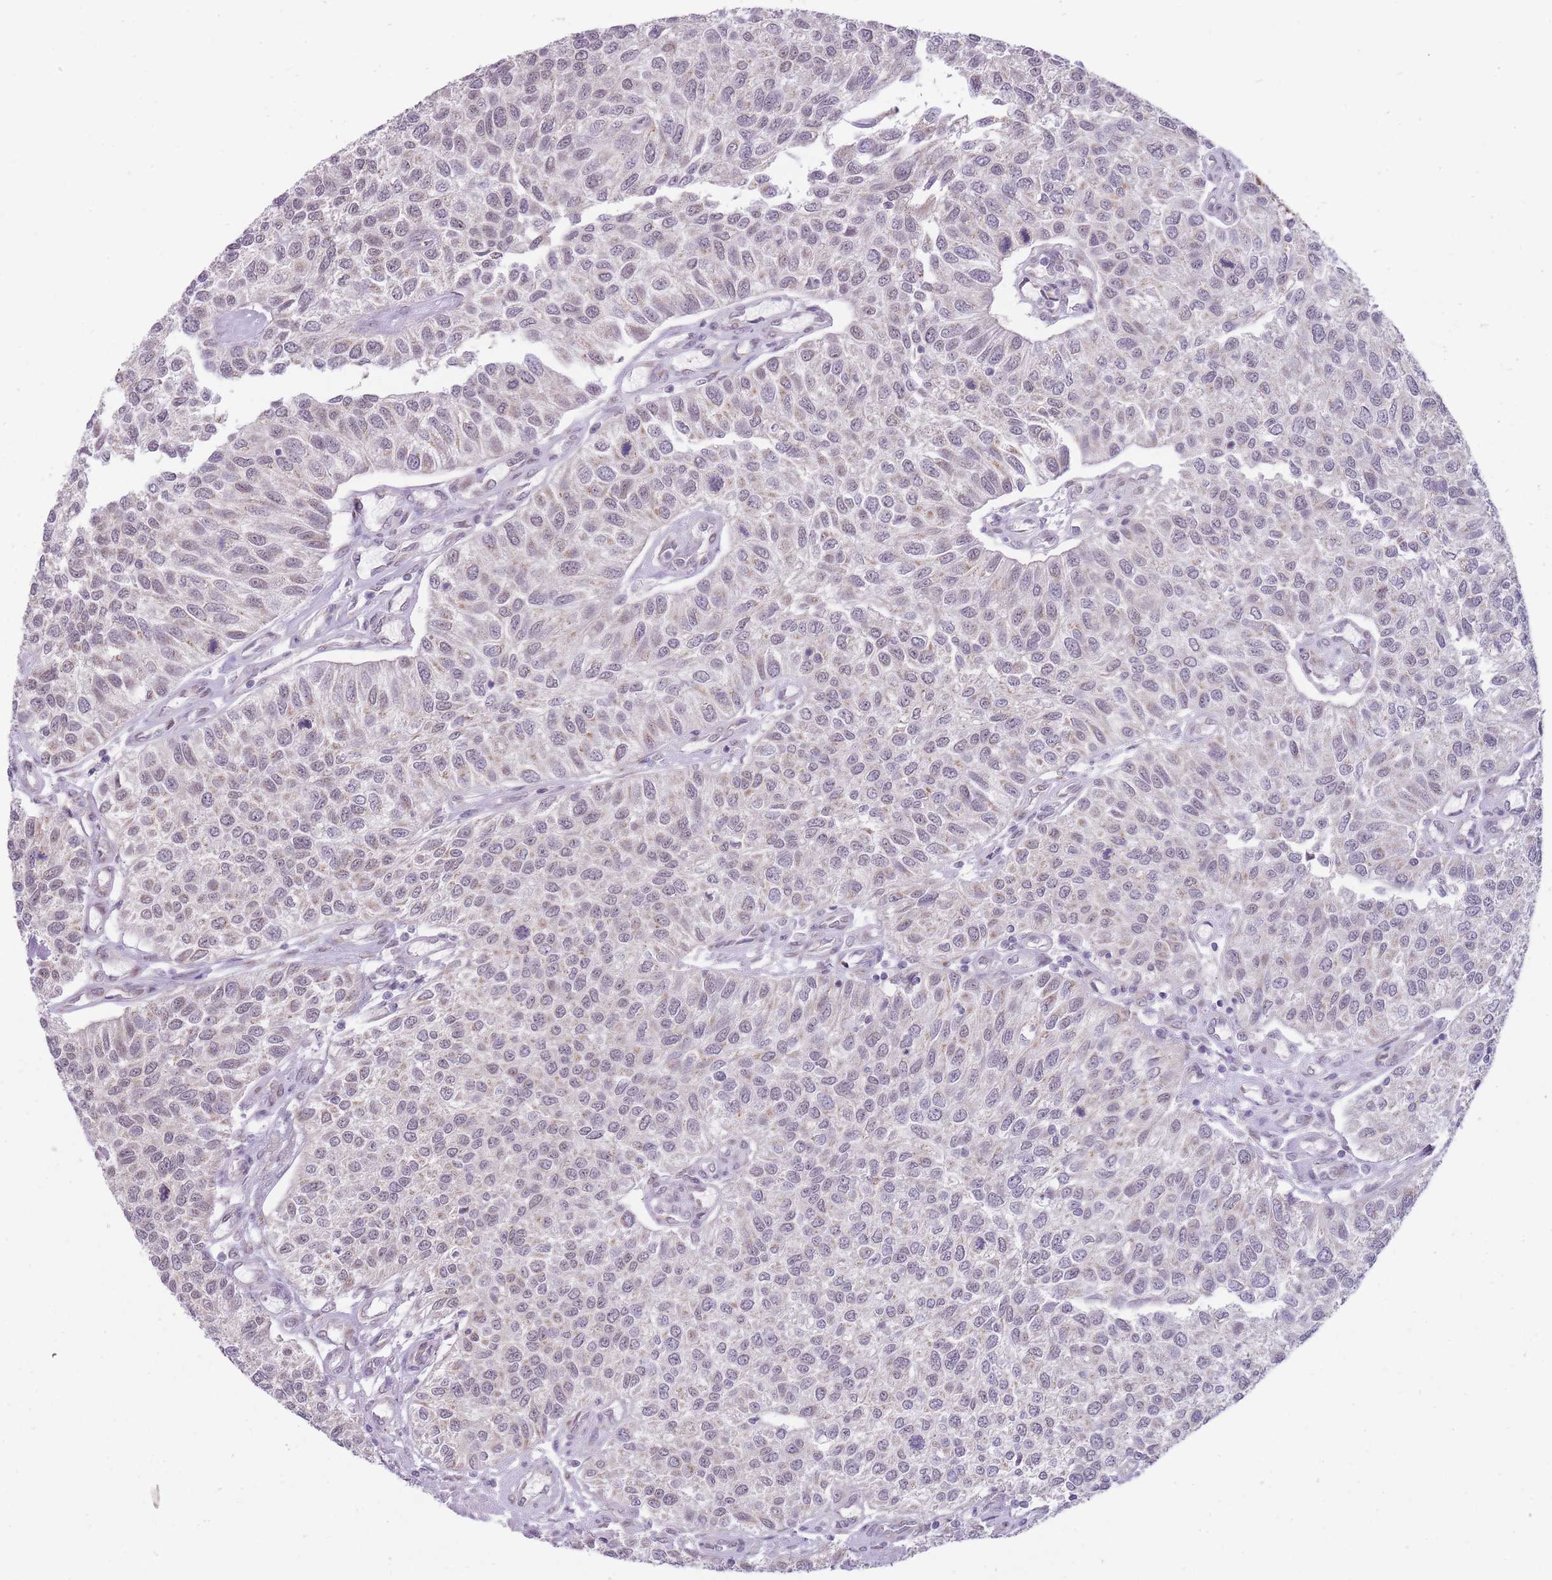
{"staining": {"intensity": "negative", "quantity": "none", "location": "none"}, "tissue": "urothelial cancer", "cell_type": "Tumor cells", "image_type": "cancer", "snomed": [{"axis": "morphology", "description": "Urothelial carcinoma, NOS"}, {"axis": "topography", "description": "Urinary bladder"}], "caption": "Immunohistochemistry (IHC) histopathology image of human transitional cell carcinoma stained for a protein (brown), which reveals no expression in tumor cells.", "gene": "NELL1", "patient": {"sex": "male", "age": 55}}